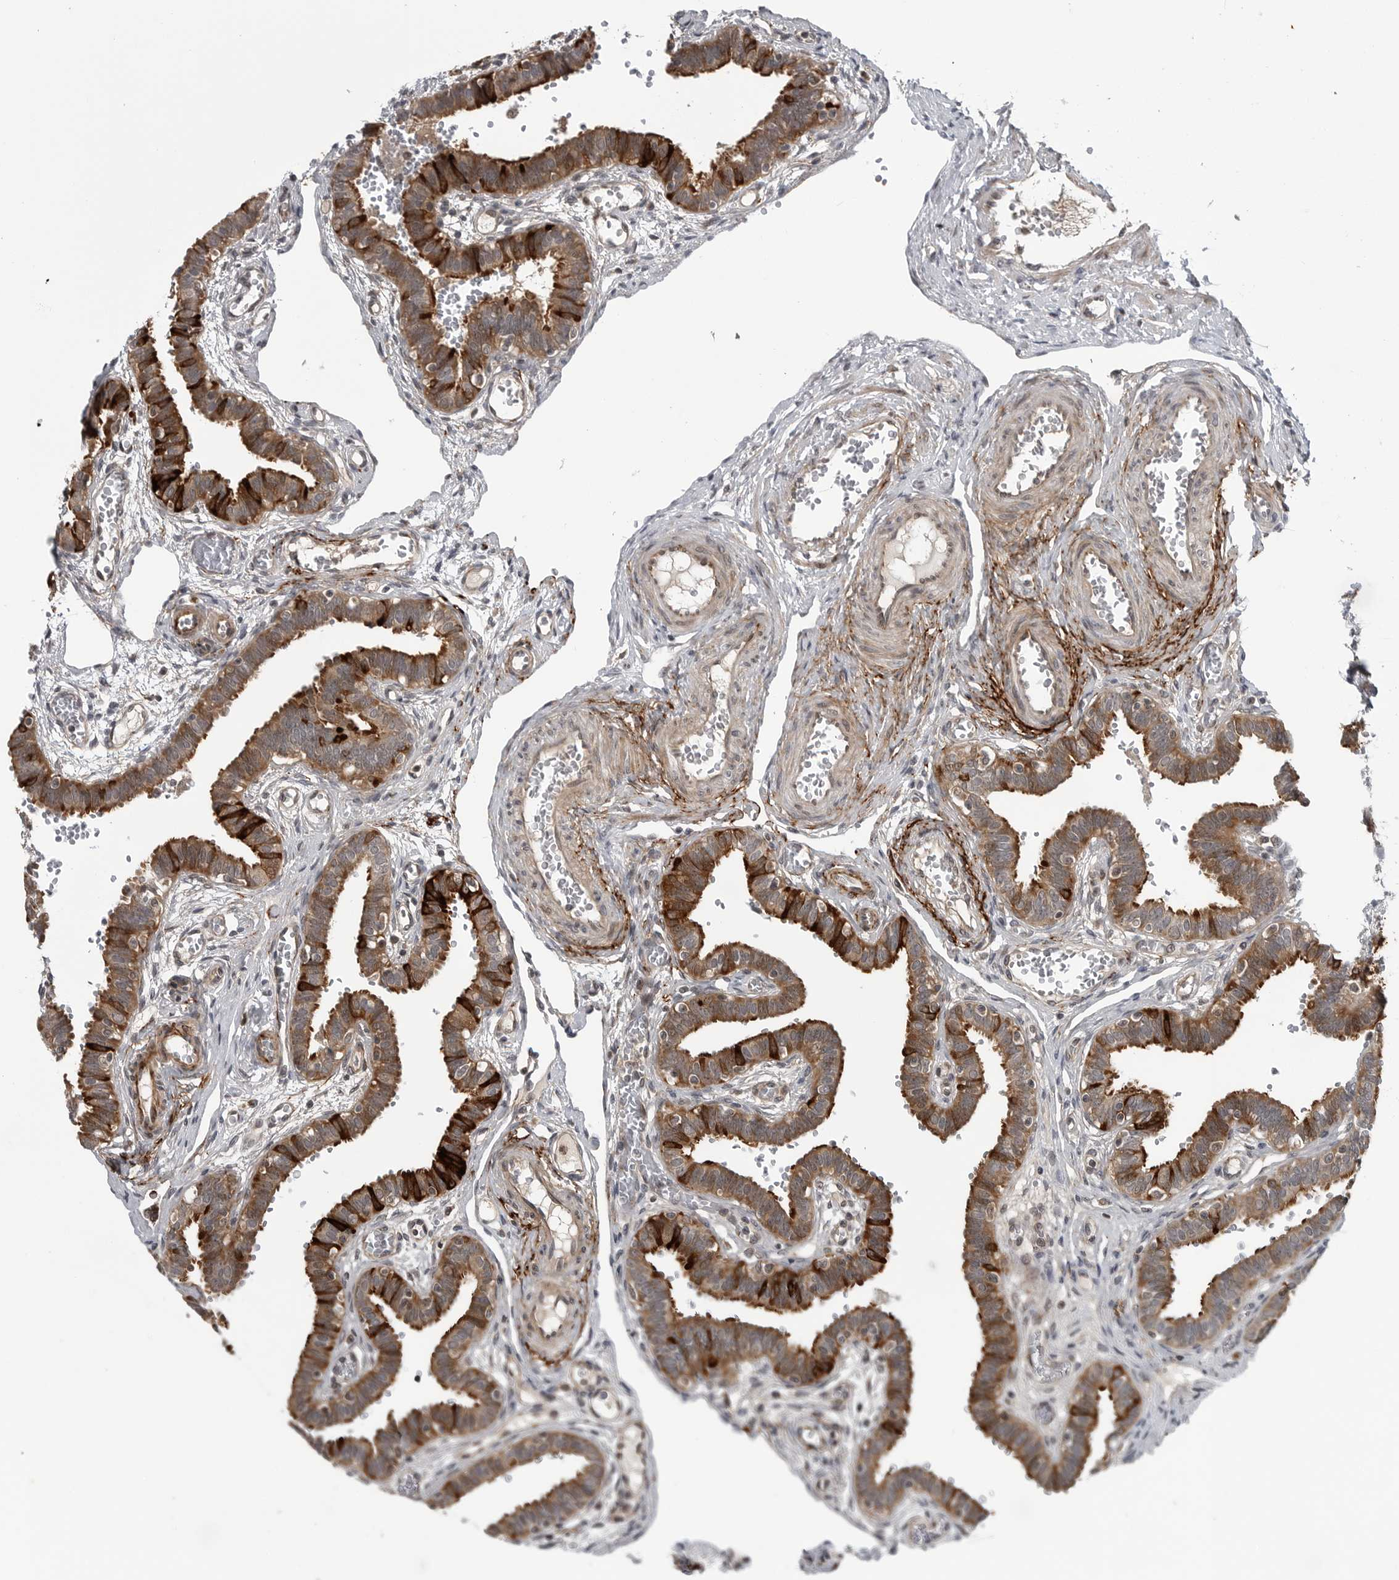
{"staining": {"intensity": "strong", "quantity": ">75%", "location": "cytoplasmic/membranous"}, "tissue": "fallopian tube", "cell_type": "Glandular cells", "image_type": "normal", "snomed": [{"axis": "morphology", "description": "Normal tissue, NOS"}, {"axis": "topography", "description": "Fallopian tube"}, {"axis": "topography", "description": "Placenta"}], "caption": "Human fallopian tube stained with a brown dye displays strong cytoplasmic/membranous positive positivity in about >75% of glandular cells.", "gene": "FAAP100", "patient": {"sex": "female", "age": 32}}